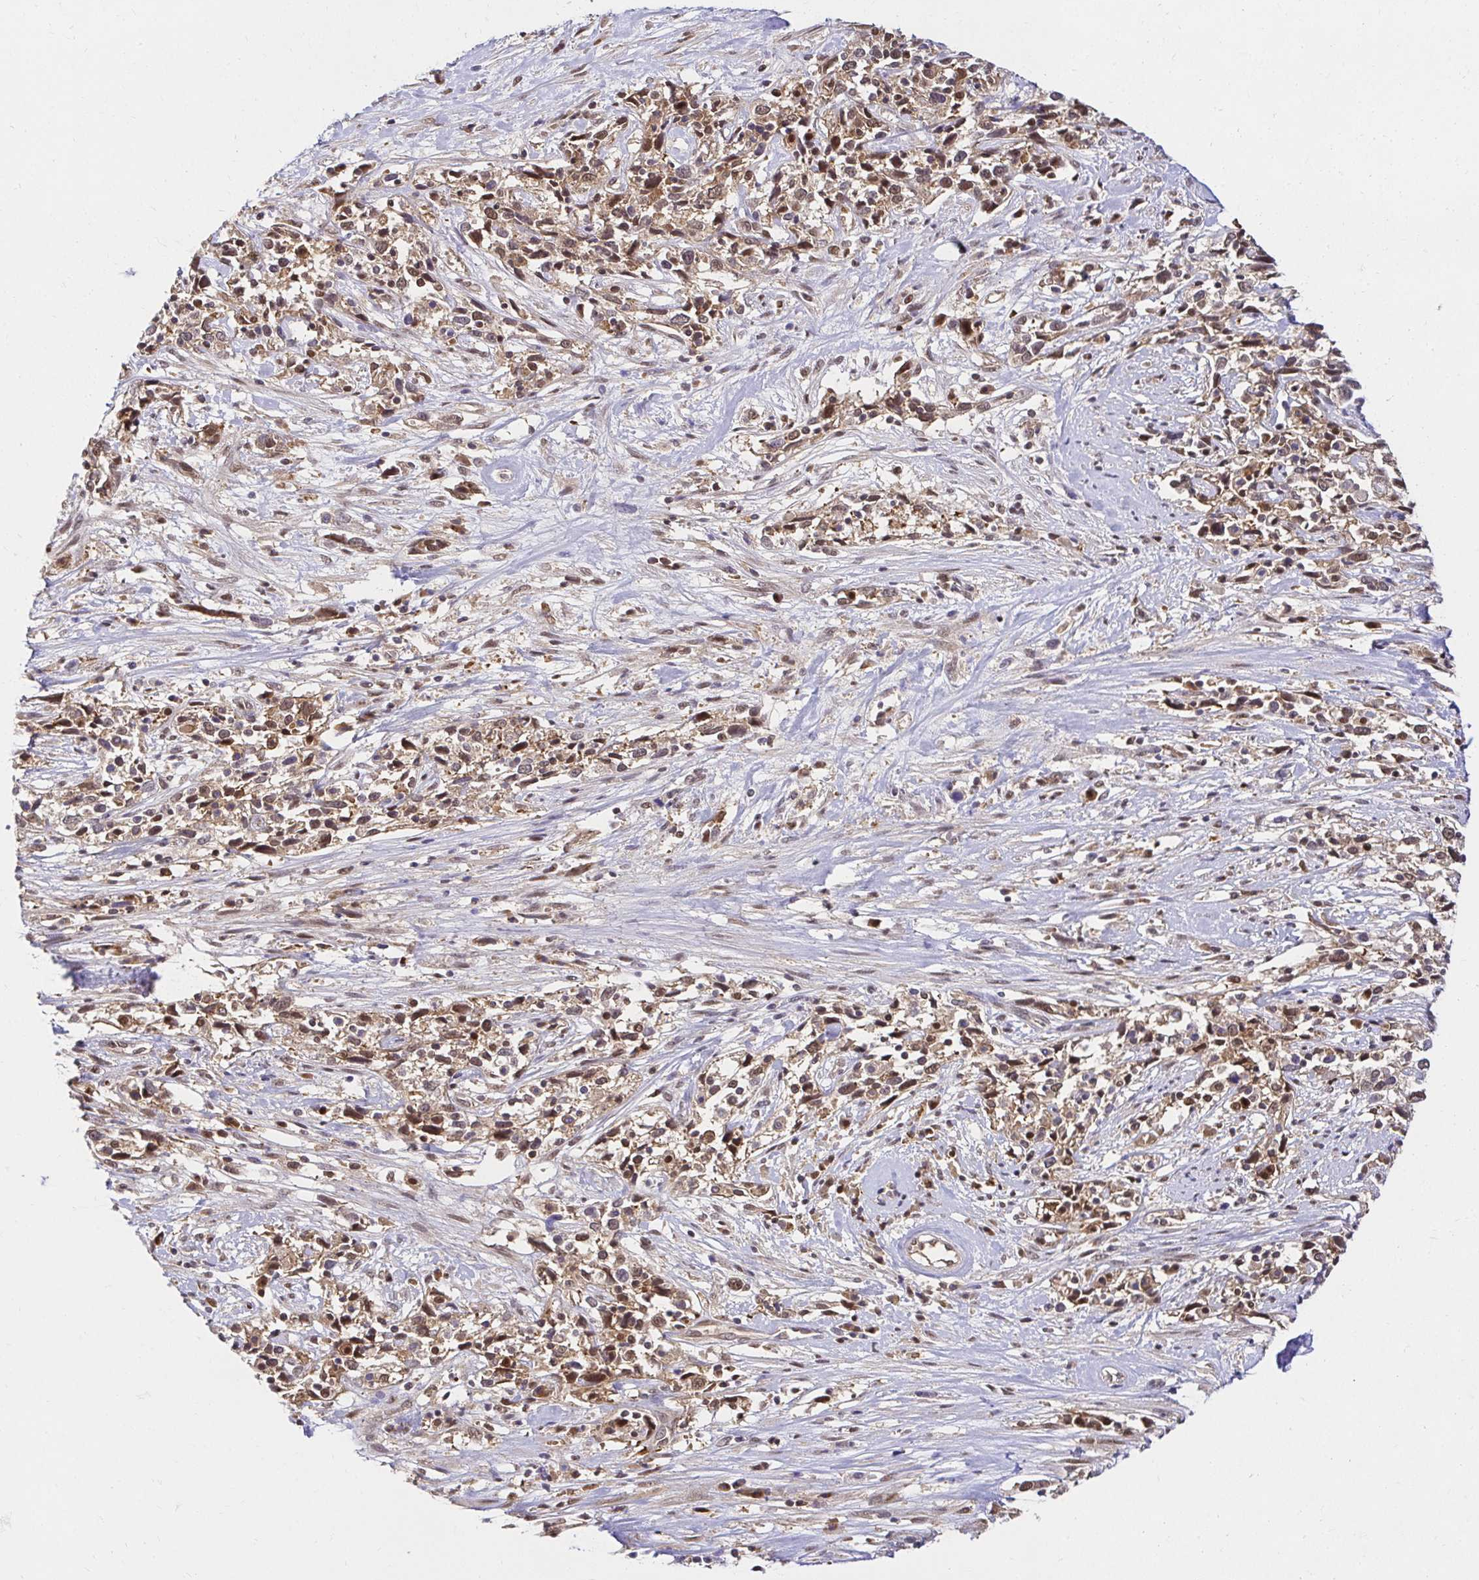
{"staining": {"intensity": "moderate", "quantity": ">75%", "location": "cytoplasmic/membranous,nuclear"}, "tissue": "cervical cancer", "cell_type": "Tumor cells", "image_type": "cancer", "snomed": [{"axis": "morphology", "description": "Adenocarcinoma, NOS"}, {"axis": "topography", "description": "Cervix"}], "caption": "Immunohistochemical staining of human cervical cancer exhibits medium levels of moderate cytoplasmic/membranous and nuclear protein positivity in about >75% of tumor cells.", "gene": "PSMA4", "patient": {"sex": "female", "age": 40}}